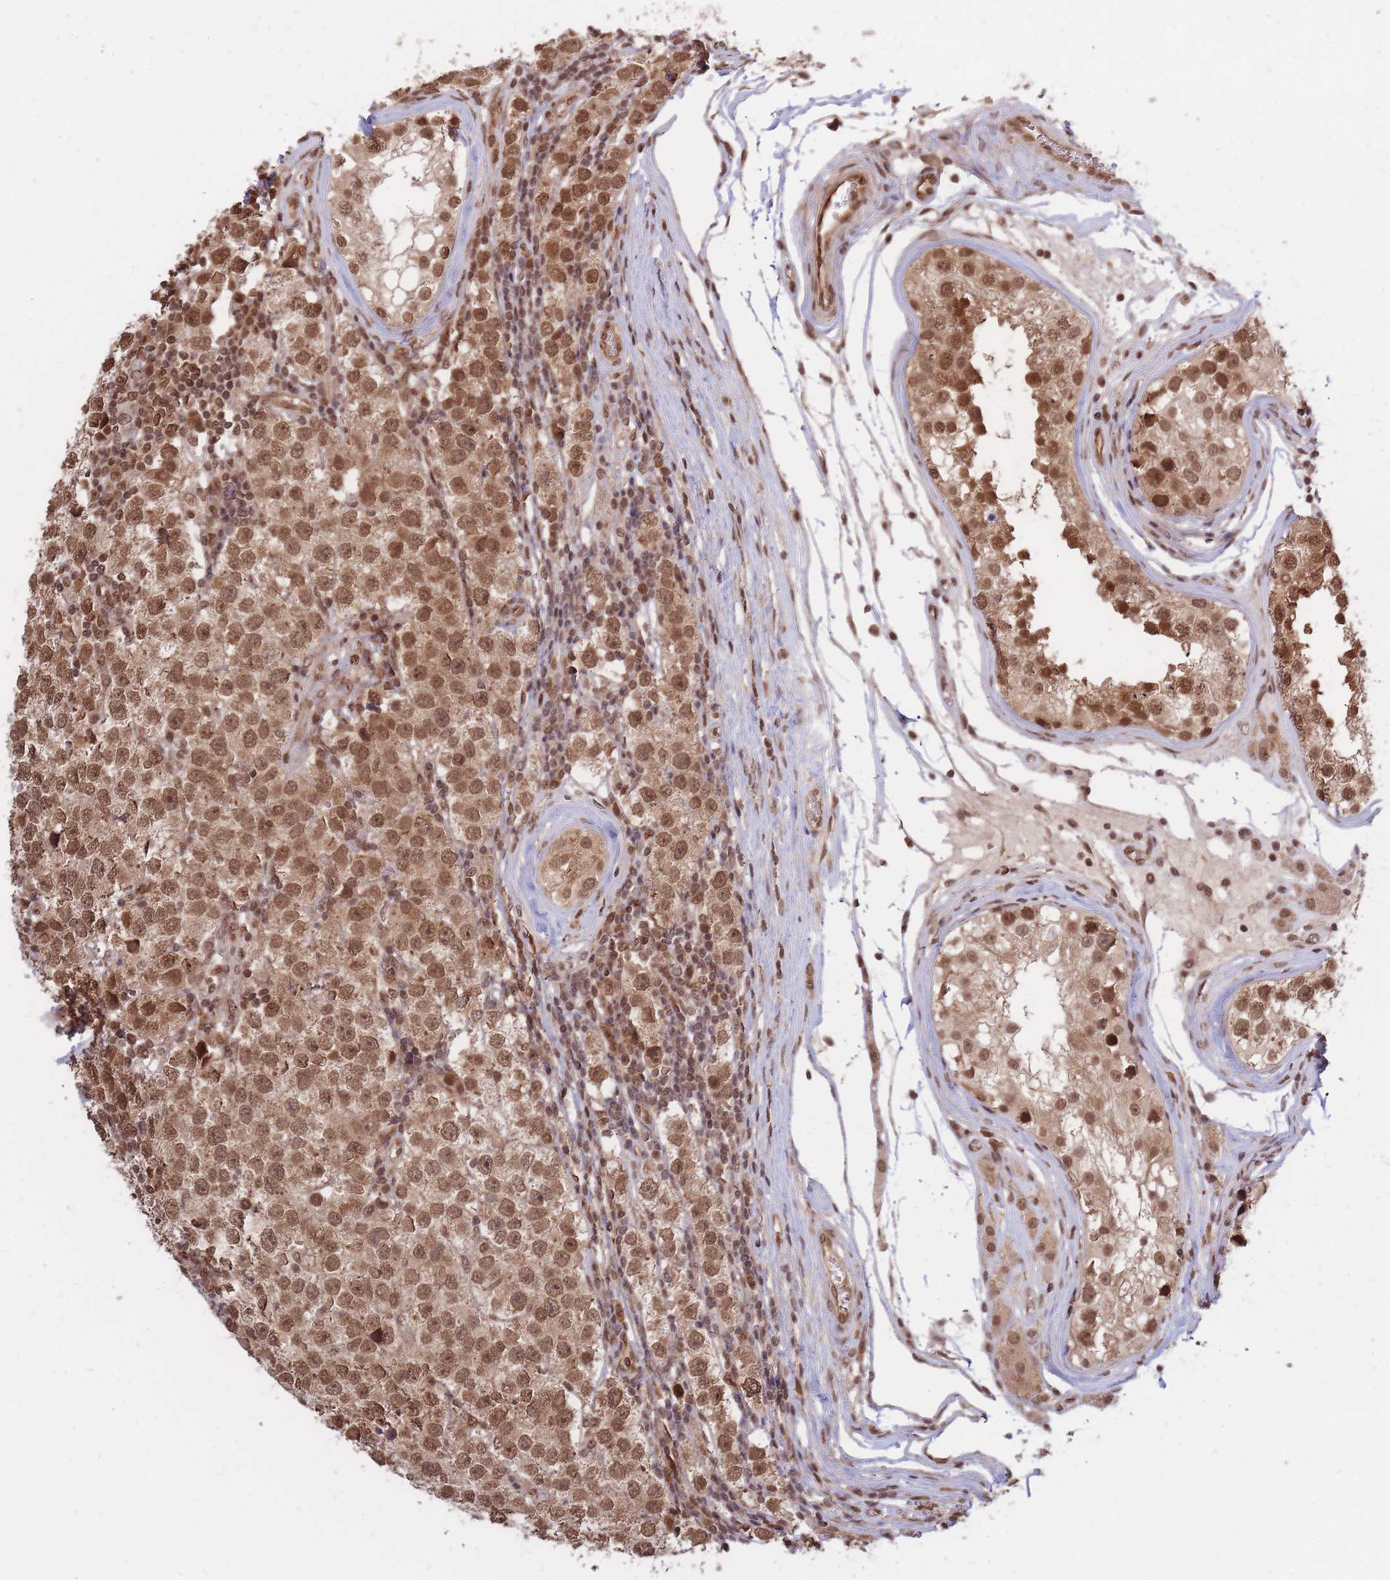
{"staining": {"intensity": "moderate", "quantity": ">75%", "location": "cytoplasmic/membranous,nuclear"}, "tissue": "testis cancer", "cell_type": "Tumor cells", "image_type": "cancer", "snomed": [{"axis": "morphology", "description": "Seminoma, NOS"}, {"axis": "topography", "description": "Testis"}], "caption": "Immunohistochemistry micrograph of neoplastic tissue: testis cancer stained using immunohistochemistry displays medium levels of moderate protein expression localized specifically in the cytoplasmic/membranous and nuclear of tumor cells, appearing as a cytoplasmic/membranous and nuclear brown color.", "gene": "SRA1", "patient": {"sex": "male", "age": 34}}